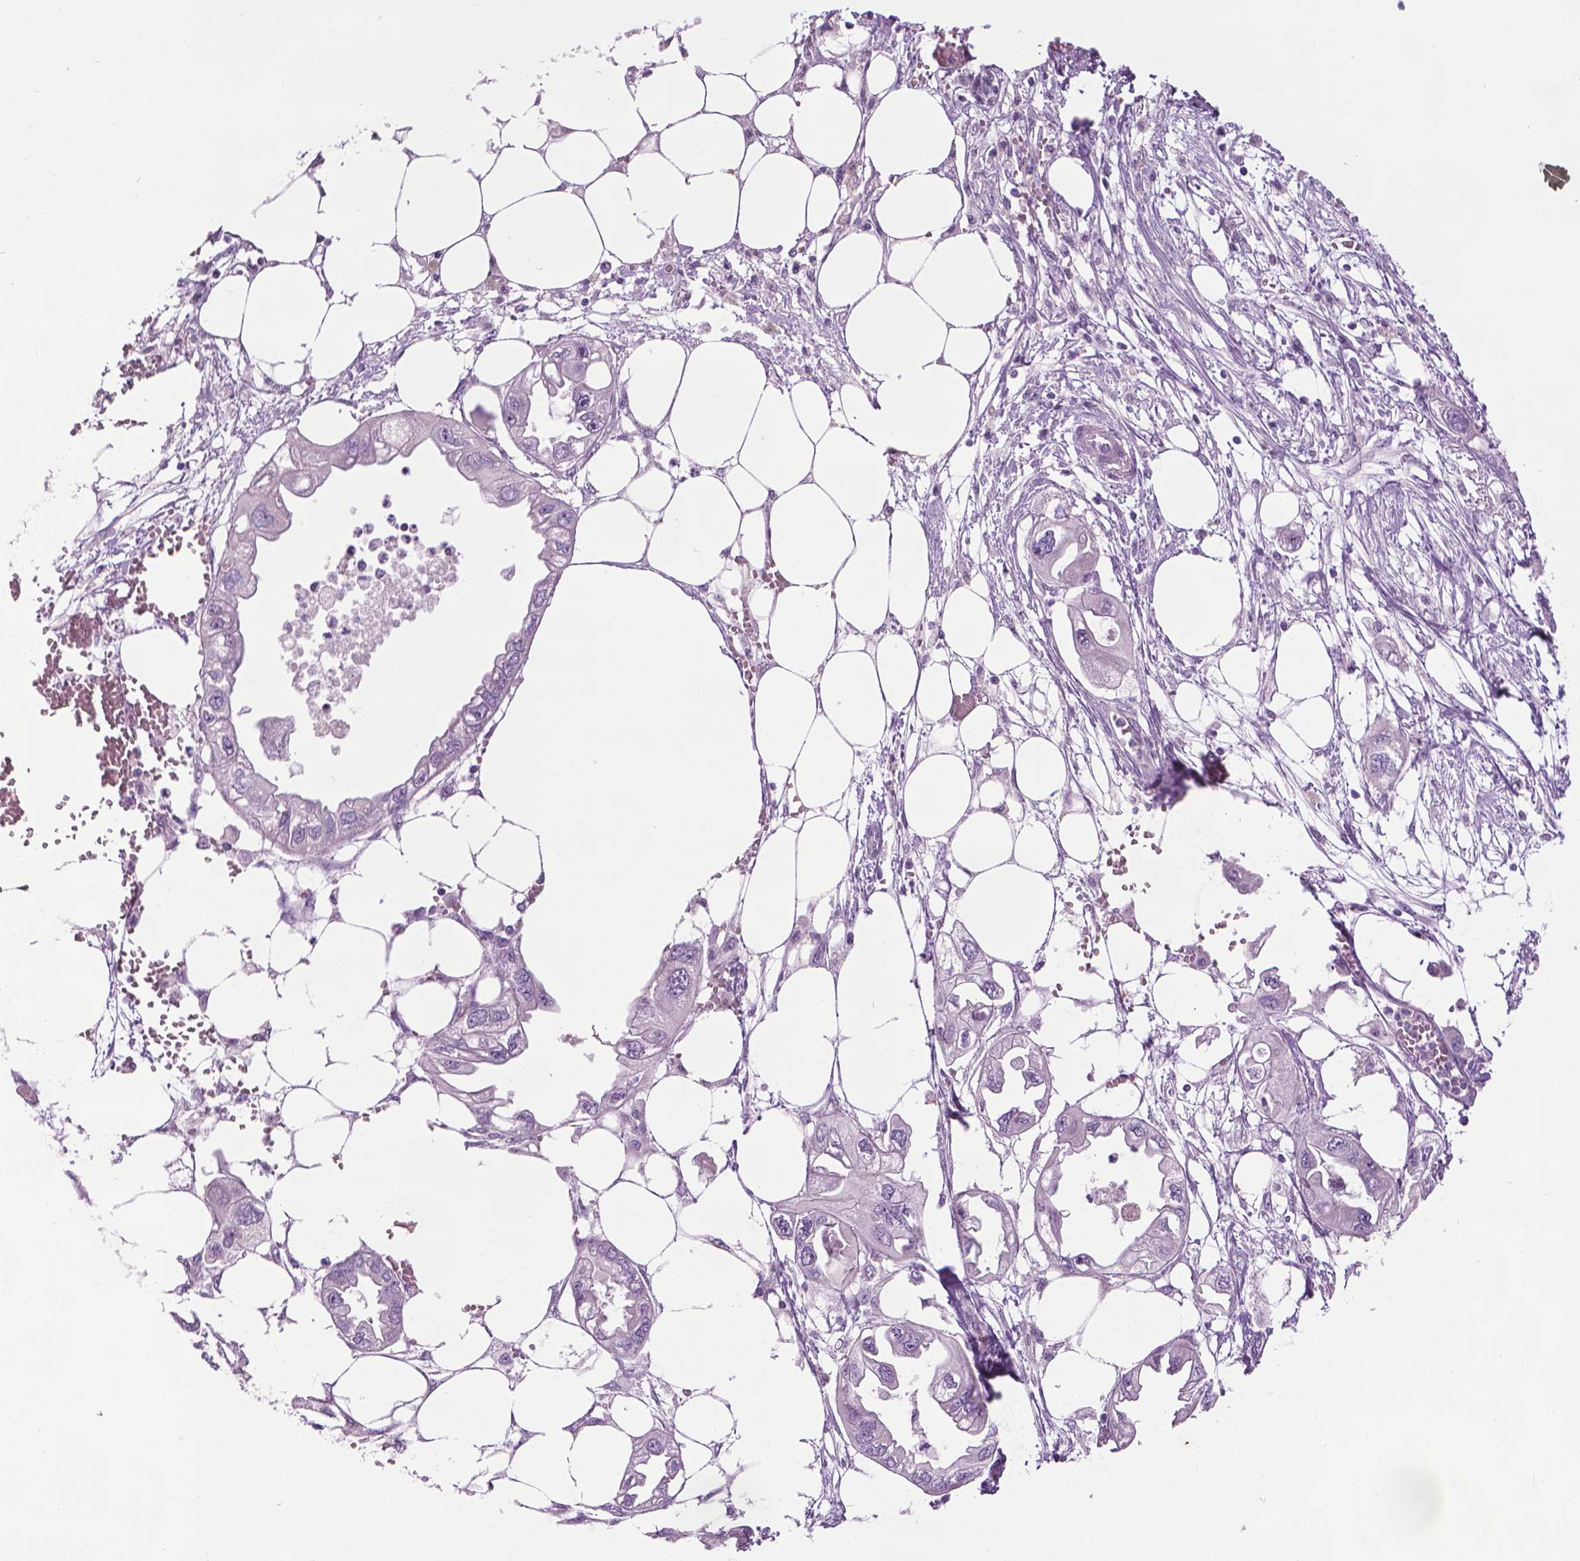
{"staining": {"intensity": "negative", "quantity": "none", "location": "none"}, "tissue": "endometrial cancer", "cell_type": "Tumor cells", "image_type": "cancer", "snomed": [{"axis": "morphology", "description": "Adenocarcinoma, NOS"}, {"axis": "morphology", "description": "Adenocarcinoma, metastatic, NOS"}, {"axis": "topography", "description": "Adipose tissue"}, {"axis": "topography", "description": "Endometrium"}], "caption": "An IHC image of adenocarcinoma (endometrial) is shown. There is no staining in tumor cells of adenocarcinoma (endometrial). (DAB immunohistochemistry (IHC) with hematoxylin counter stain).", "gene": "DNAI7", "patient": {"sex": "female", "age": 67}}